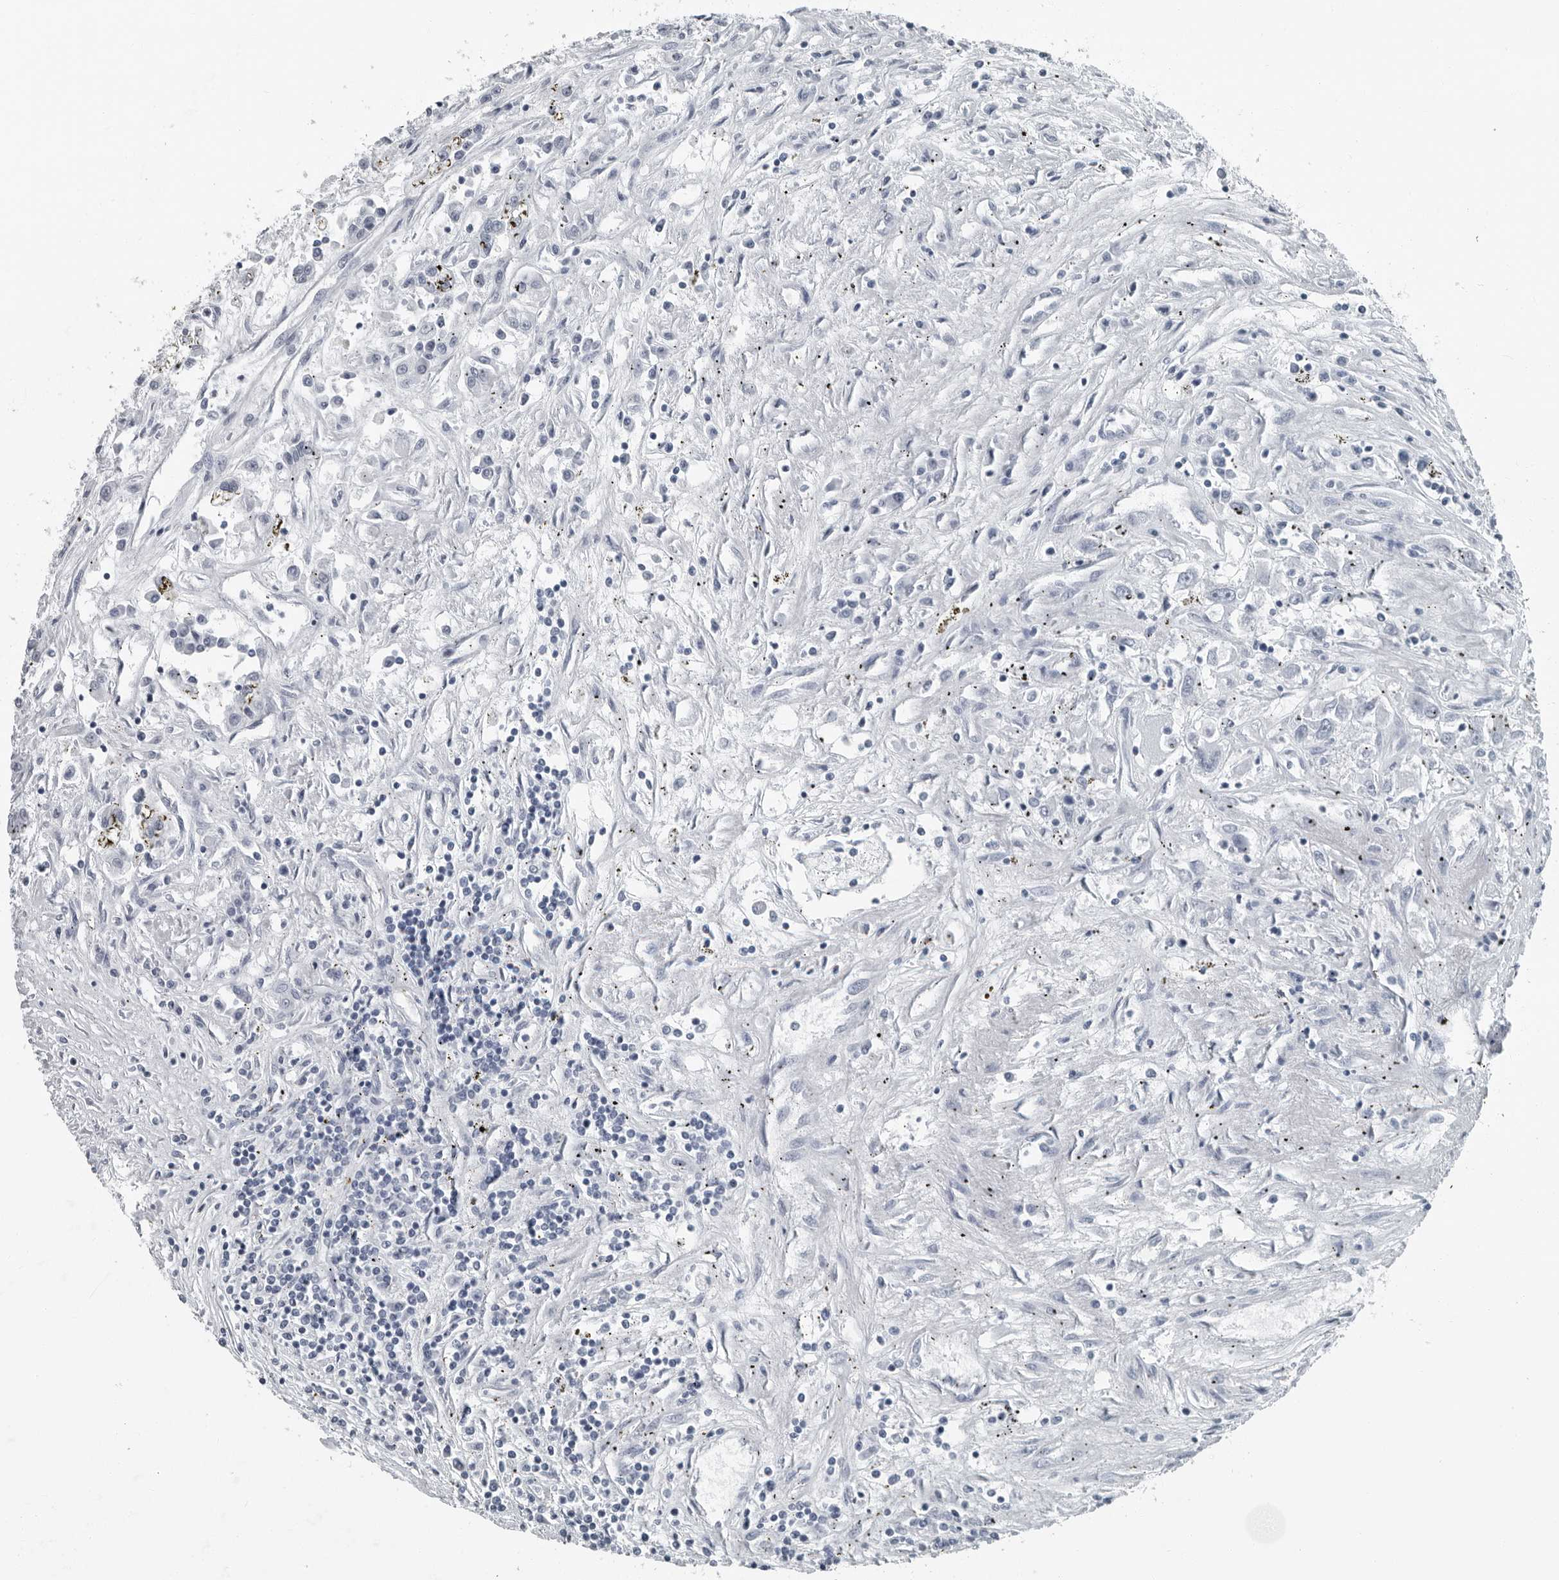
{"staining": {"intensity": "negative", "quantity": "none", "location": "none"}, "tissue": "renal cancer", "cell_type": "Tumor cells", "image_type": "cancer", "snomed": [{"axis": "morphology", "description": "Adenocarcinoma, NOS"}, {"axis": "topography", "description": "Kidney"}], "caption": "The immunohistochemistry histopathology image has no significant positivity in tumor cells of renal cancer (adenocarcinoma) tissue. (Stains: DAB (3,3'-diaminobenzidine) immunohistochemistry with hematoxylin counter stain, Microscopy: brightfield microscopy at high magnification).", "gene": "PRSS1", "patient": {"sex": "female", "age": 52}}